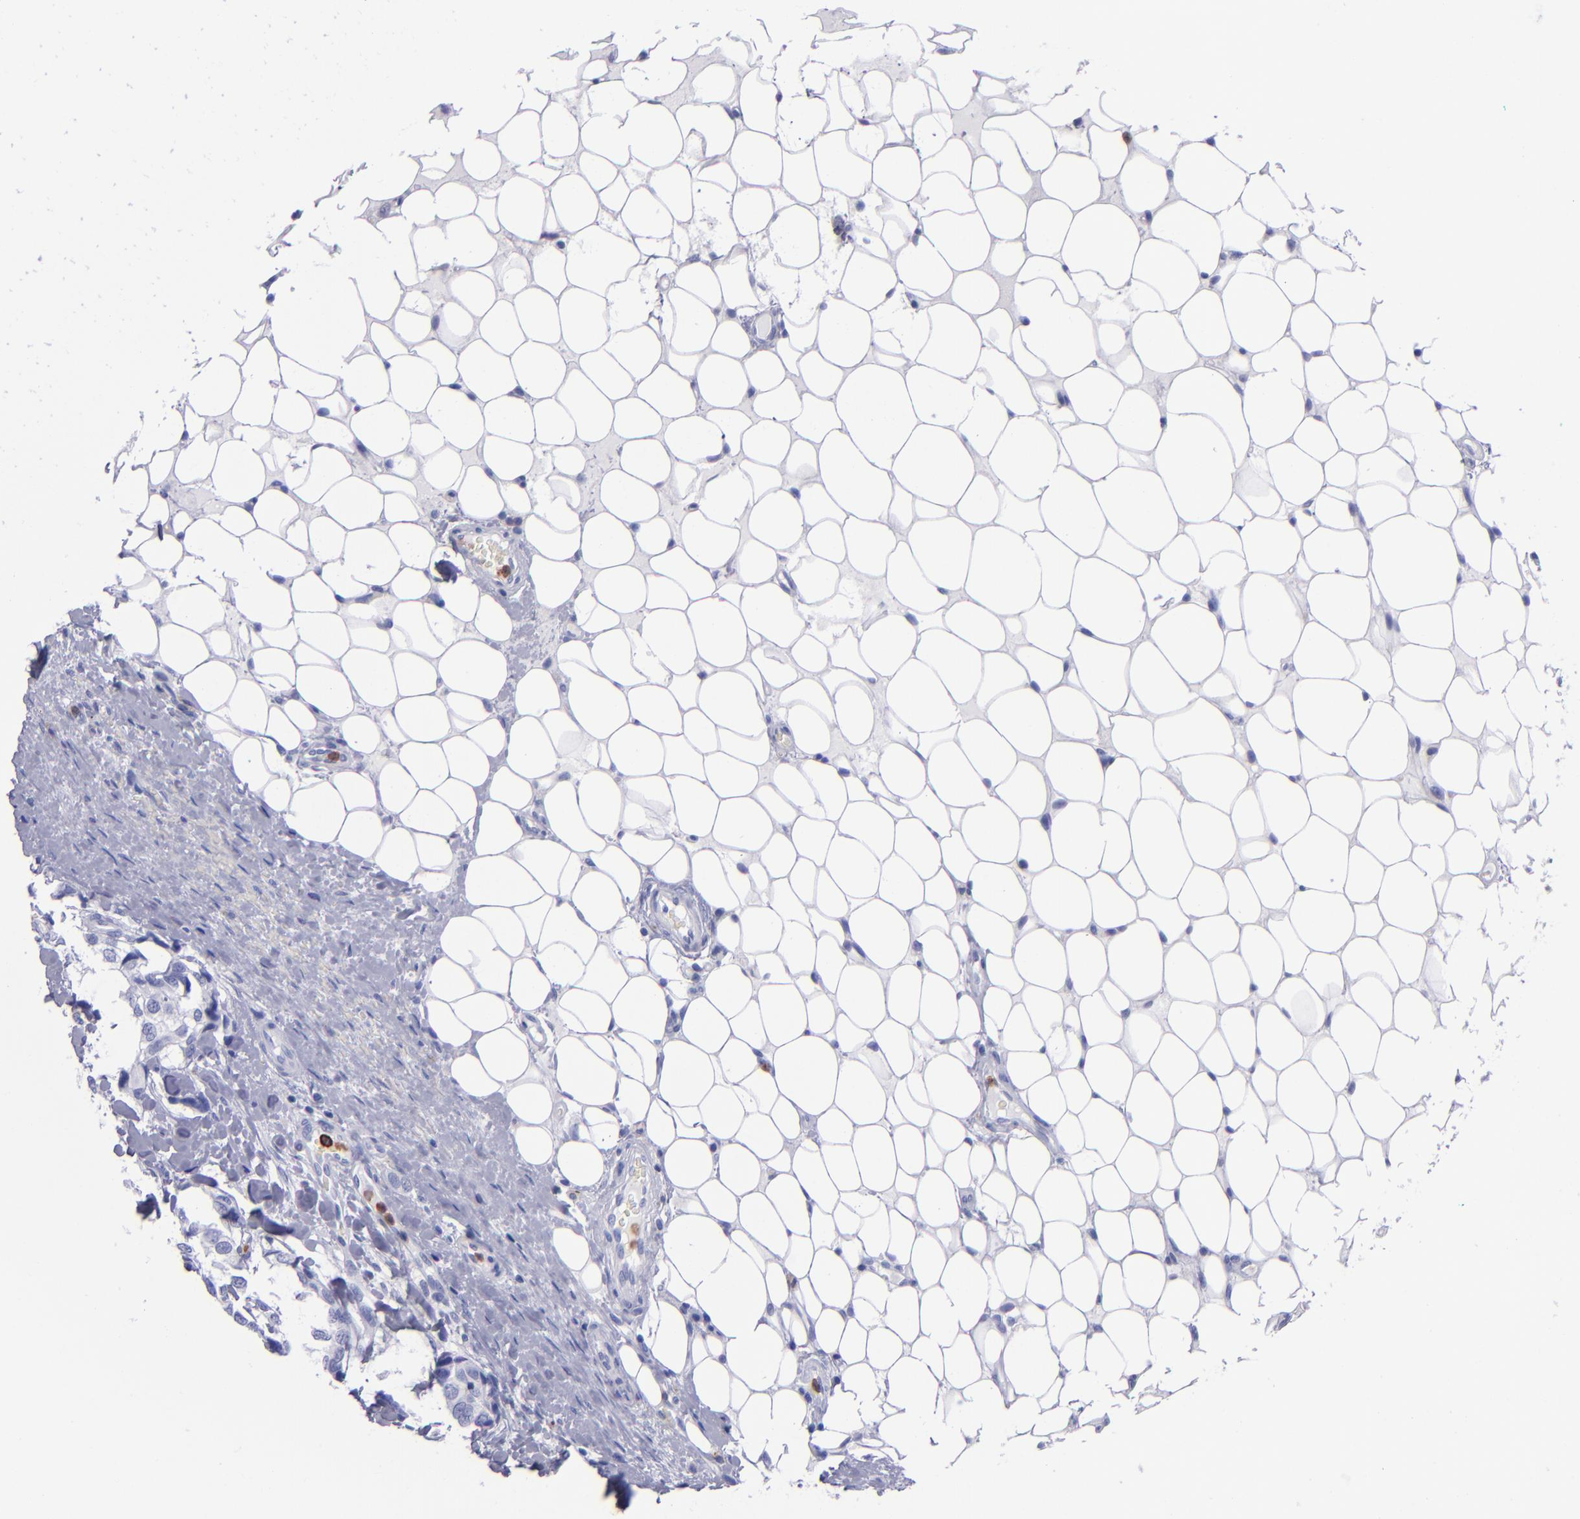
{"staining": {"intensity": "negative", "quantity": "none", "location": "none"}, "tissue": "breast cancer", "cell_type": "Tumor cells", "image_type": "cancer", "snomed": [{"axis": "morphology", "description": "Duct carcinoma"}, {"axis": "topography", "description": "Breast"}], "caption": "This is an IHC photomicrograph of human breast cancer. There is no positivity in tumor cells.", "gene": "CR1", "patient": {"sex": "female", "age": 68}}